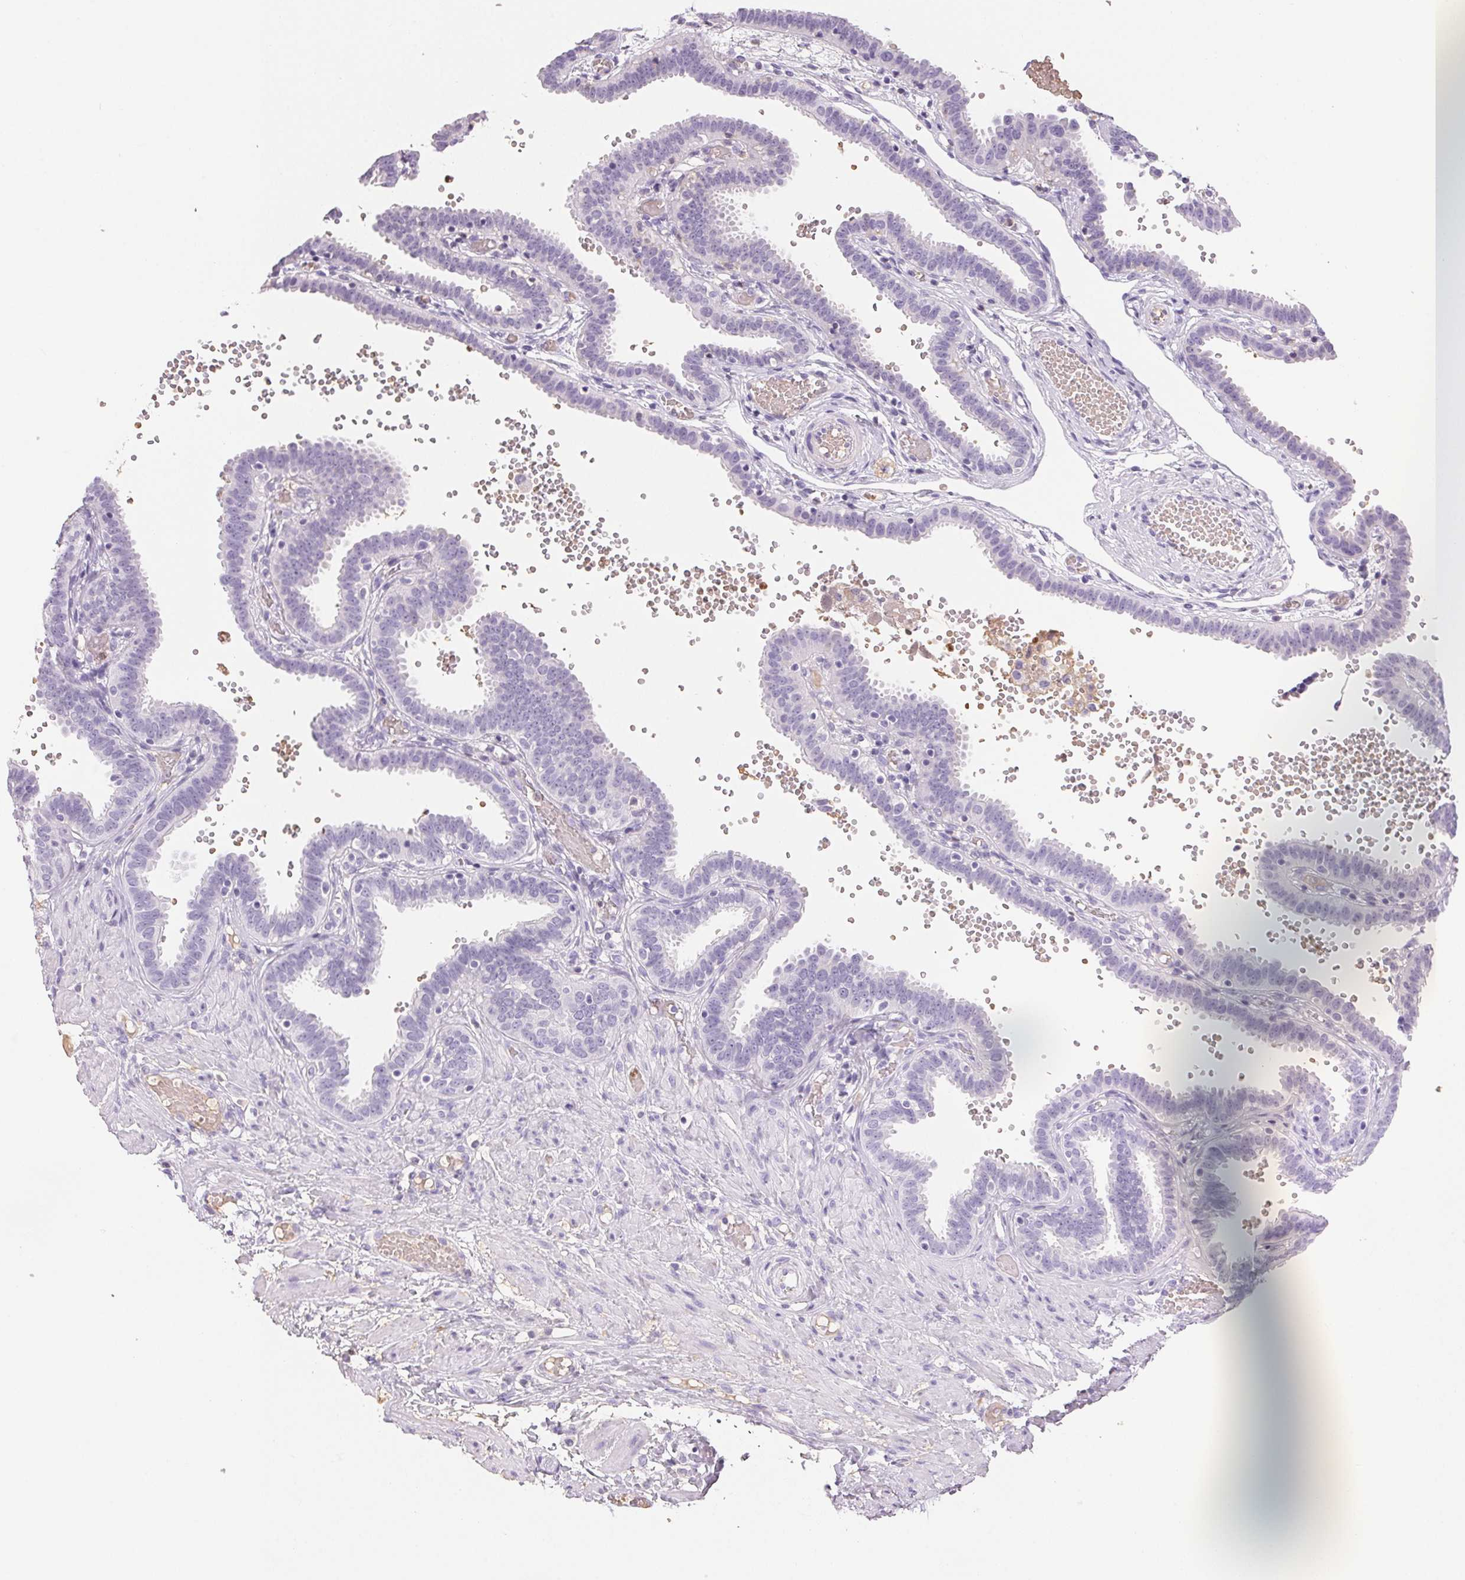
{"staining": {"intensity": "negative", "quantity": "none", "location": "none"}, "tissue": "fallopian tube", "cell_type": "Glandular cells", "image_type": "normal", "snomed": [{"axis": "morphology", "description": "Normal tissue, NOS"}, {"axis": "topography", "description": "Fallopian tube"}], "caption": "Immunohistochemistry of normal human fallopian tube exhibits no expression in glandular cells. The staining was performed using DAB to visualize the protein expression in brown, while the nuclei were stained in blue with hematoxylin (Magnification: 20x).", "gene": "PADI4", "patient": {"sex": "female", "age": 37}}